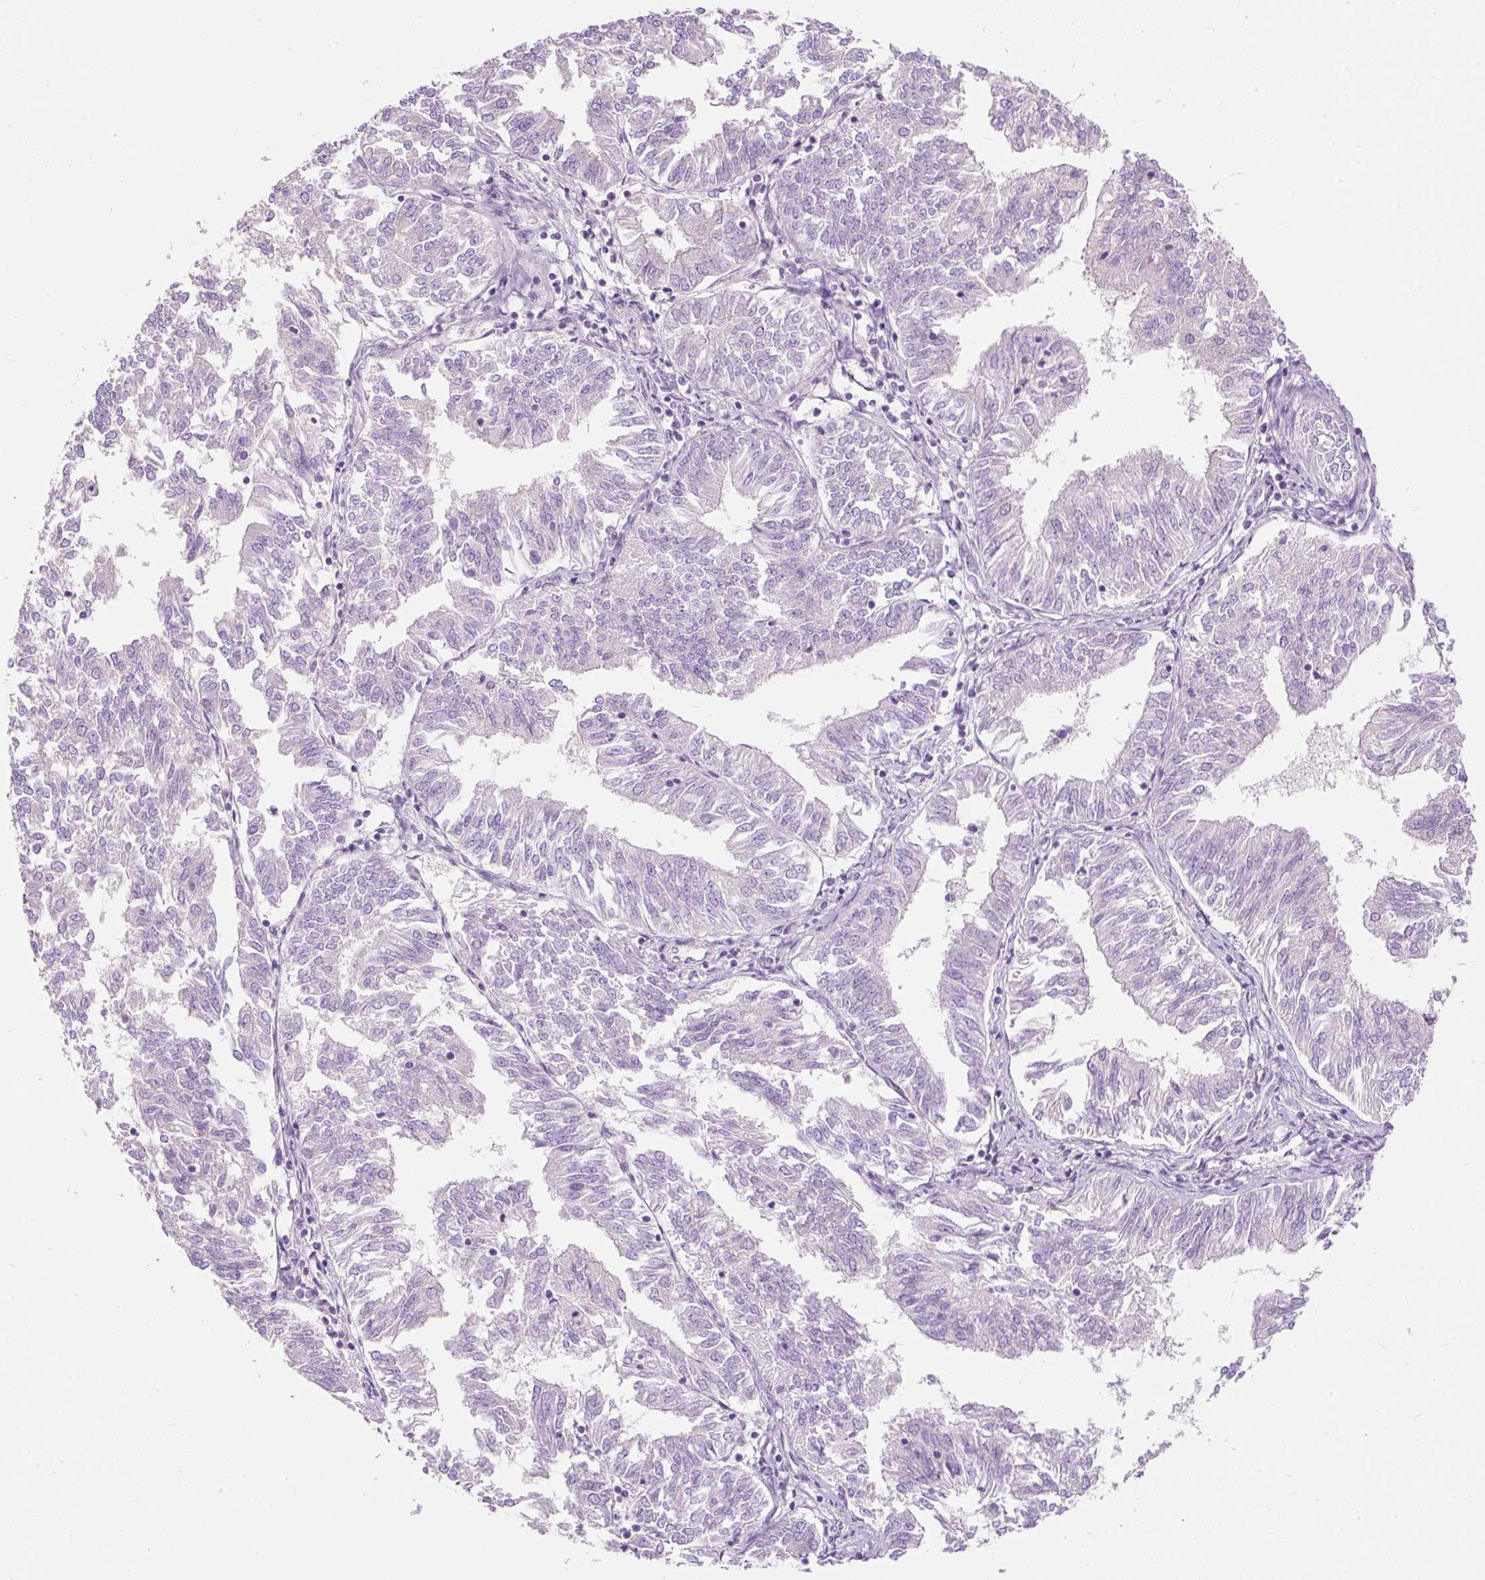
{"staining": {"intensity": "negative", "quantity": "none", "location": "none"}, "tissue": "endometrial cancer", "cell_type": "Tumor cells", "image_type": "cancer", "snomed": [{"axis": "morphology", "description": "Adenocarcinoma, NOS"}, {"axis": "topography", "description": "Endometrium"}], "caption": "The photomicrograph demonstrates no staining of tumor cells in endometrial cancer.", "gene": "SUSD5", "patient": {"sex": "female", "age": 58}}